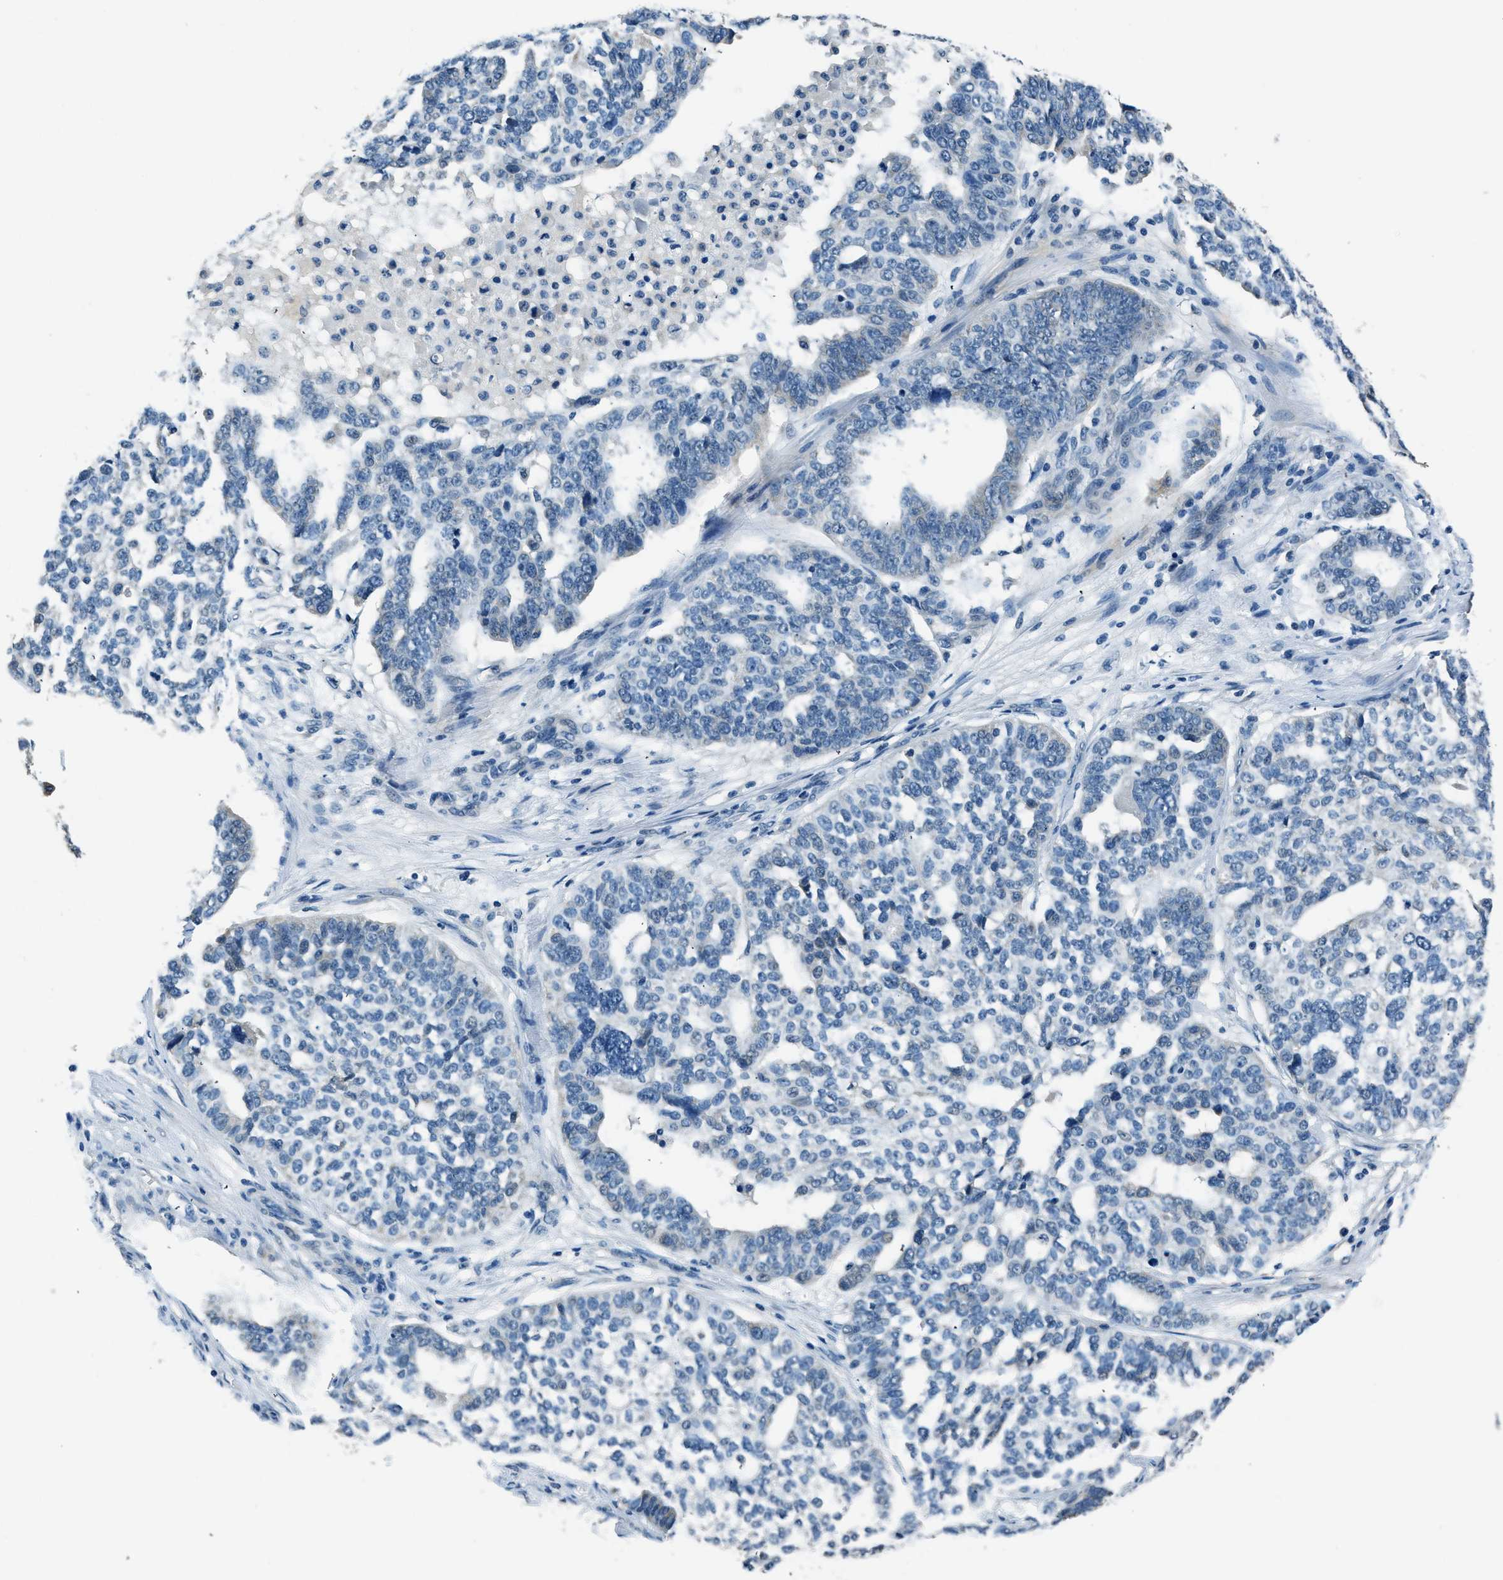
{"staining": {"intensity": "negative", "quantity": "none", "location": "none"}, "tissue": "ovarian cancer", "cell_type": "Tumor cells", "image_type": "cancer", "snomed": [{"axis": "morphology", "description": "Cystadenocarcinoma, serous, NOS"}, {"axis": "topography", "description": "Ovary"}], "caption": "High power microscopy micrograph of an immunohistochemistry image of serous cystadenocarcinoma (ovarian), revealing no significant expression in tumor cells.", "gene": "NME8", "patient": {"sex": "female", "age": 59}}